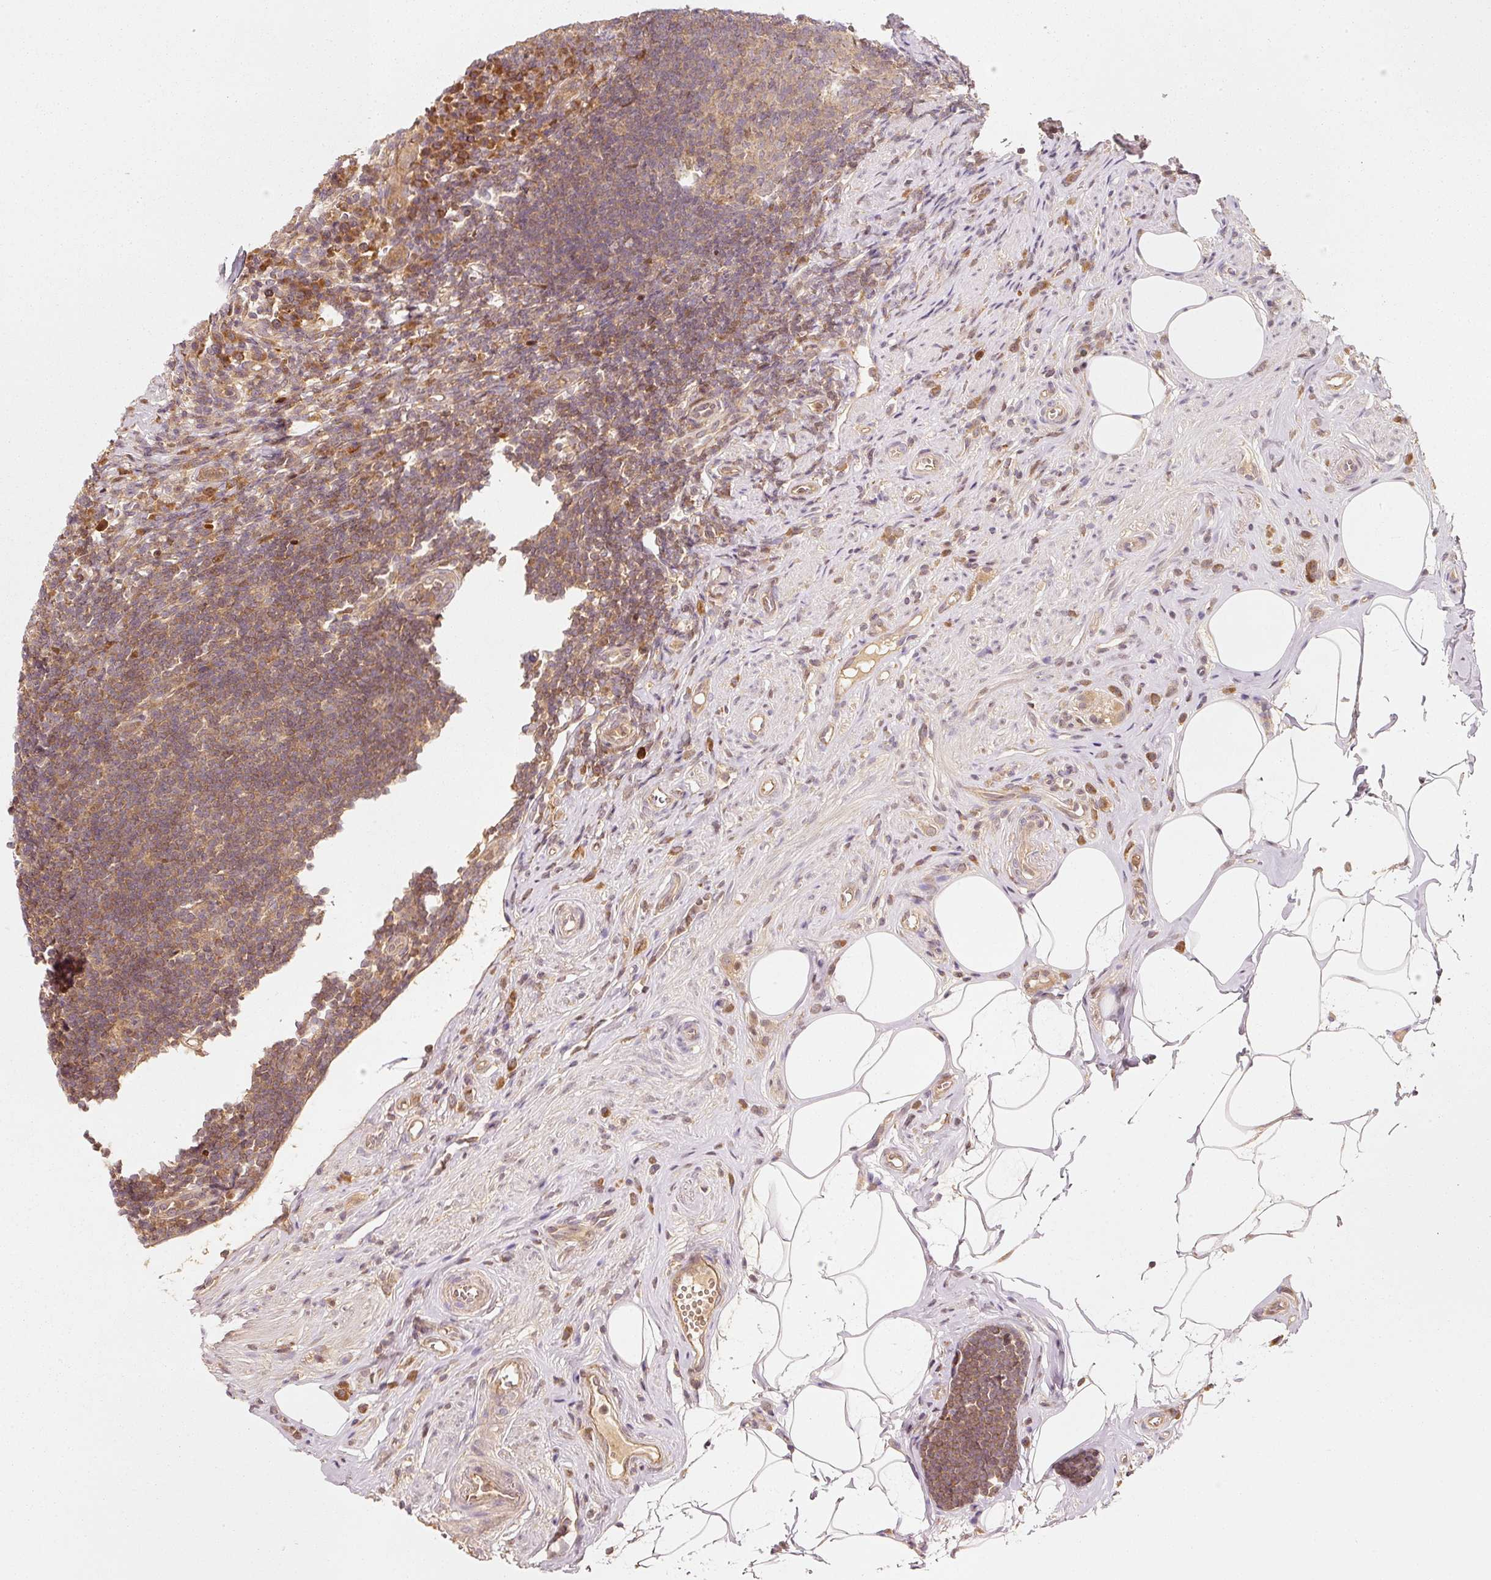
{"staining": {"intensity": "moderate", "quantity": ">75%", "location": "cytoplasmic/membranous"}, "tissue": "appendix", "cell_type": "Glandular cells", "image_type": "normal", "snomed": [{"axis": "morphology", "description": "Normal tissue, NOS"}, {"axis": "topography", "description": "Appendix"}], "caption": "The image demonstrates staining of unremarkable appendix, revealing moderate cytoplasmic/membranous protein staining (brown color) within glandular cells. (Stains: DAB in brown, nuclei in blue, Microscopy: brightfield microscopy at high magnification).", "gene": "RRAS2", "patient": {"sex": "female", "age": 56}}